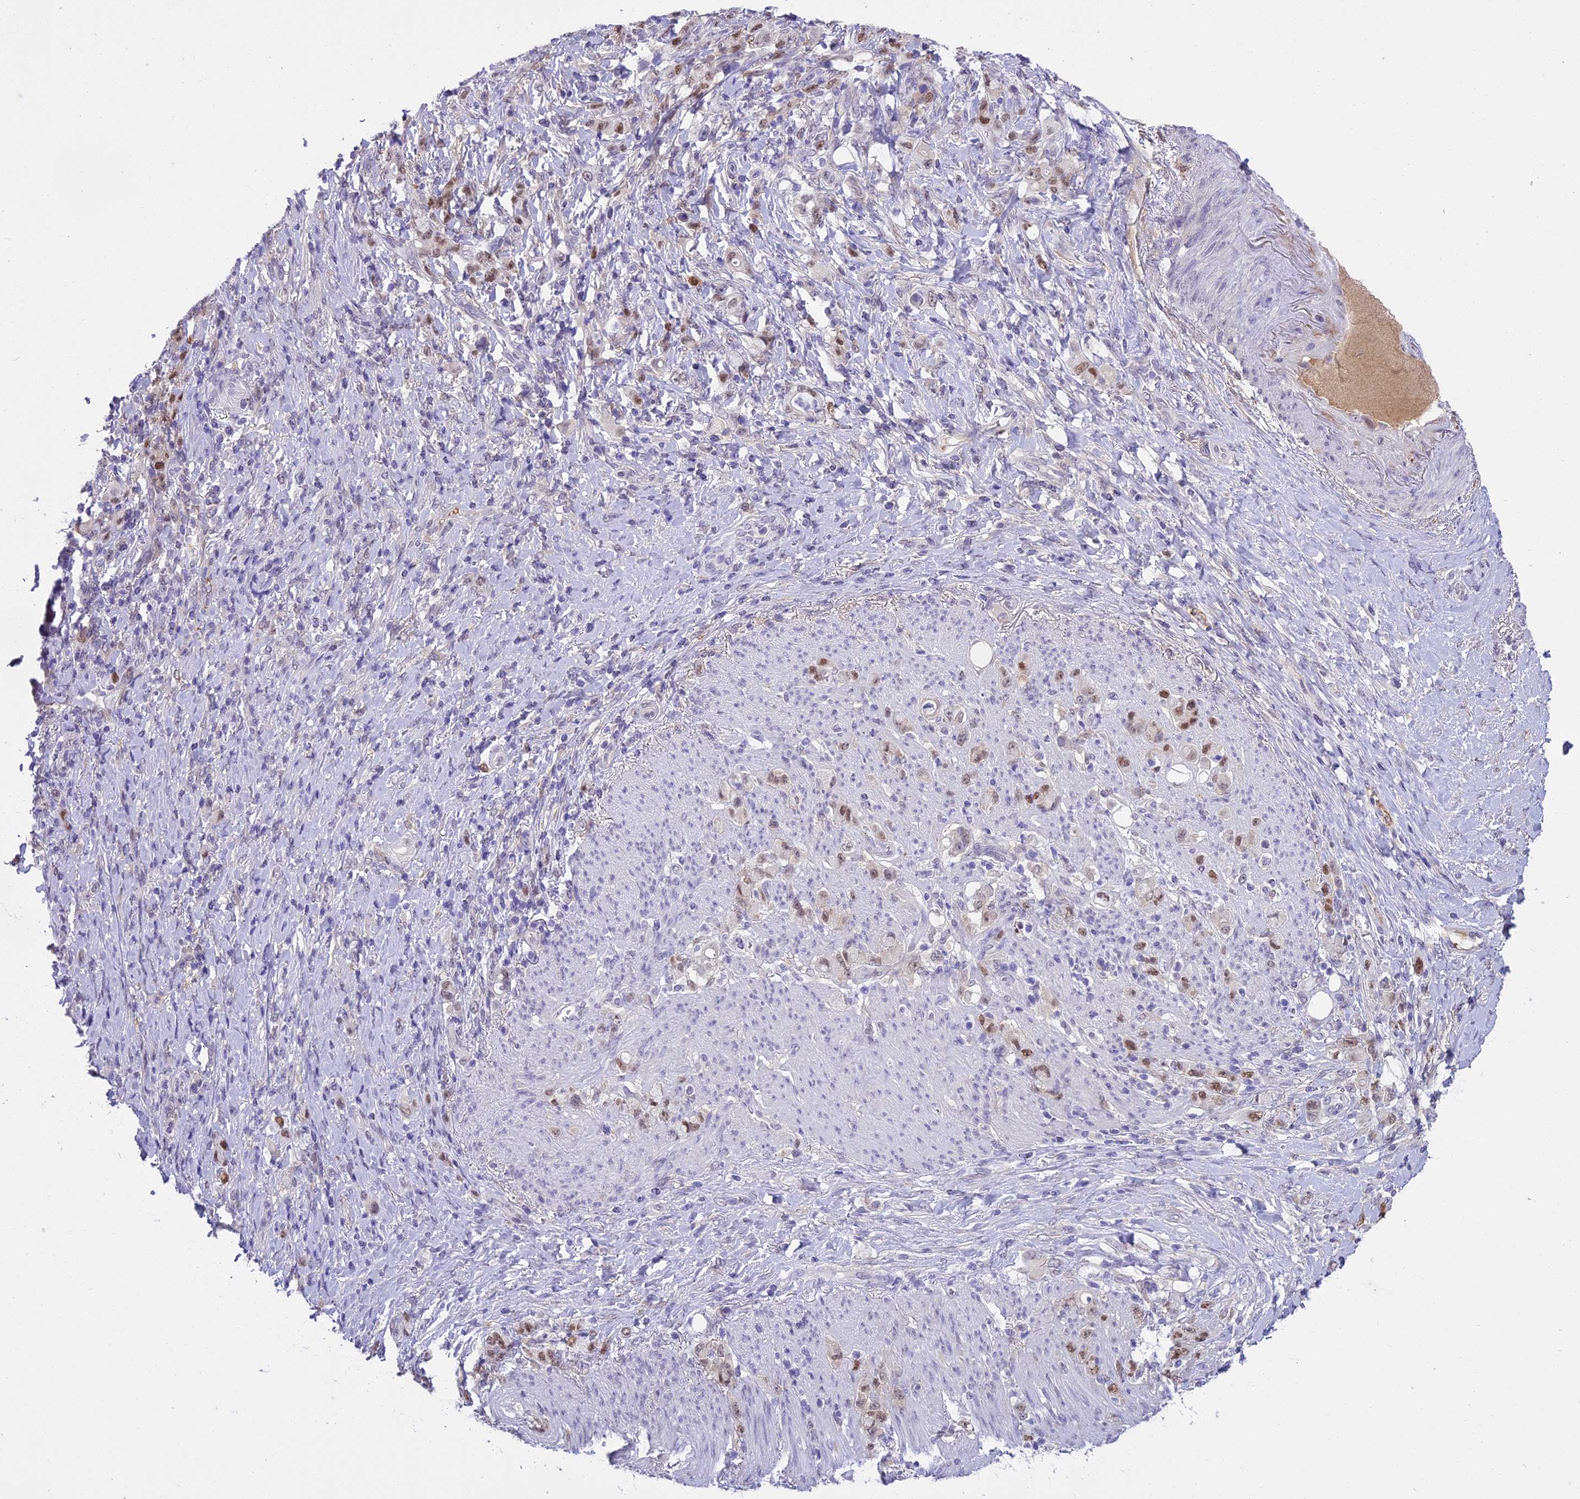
{"staining": {"intensity": "moderate", "quantity": ">75%", "location": "nuclear"}, "tissue": "stomach cancer", "cell_type": "Tumor cells", "image_type": "cancer", "snomed": [{"axis": "morphology", "description": "Normal tissue, NOS"}, {"axis": "morphology", "description": "Adenocarcinoma, NOS"}, {"axis": "topography", "description": "Stomach"}], "caption": "This image shows stomach cancer (adenocarcinoma) stained with immunohistochemistry (IHC) to label a protein in brown. The nuclear of tumor cells show moderate positivity for the protein. Nuclei are counter-stained blue.", "gene": "MAT2A", "patient": {"sex": "female", "age": 79}}